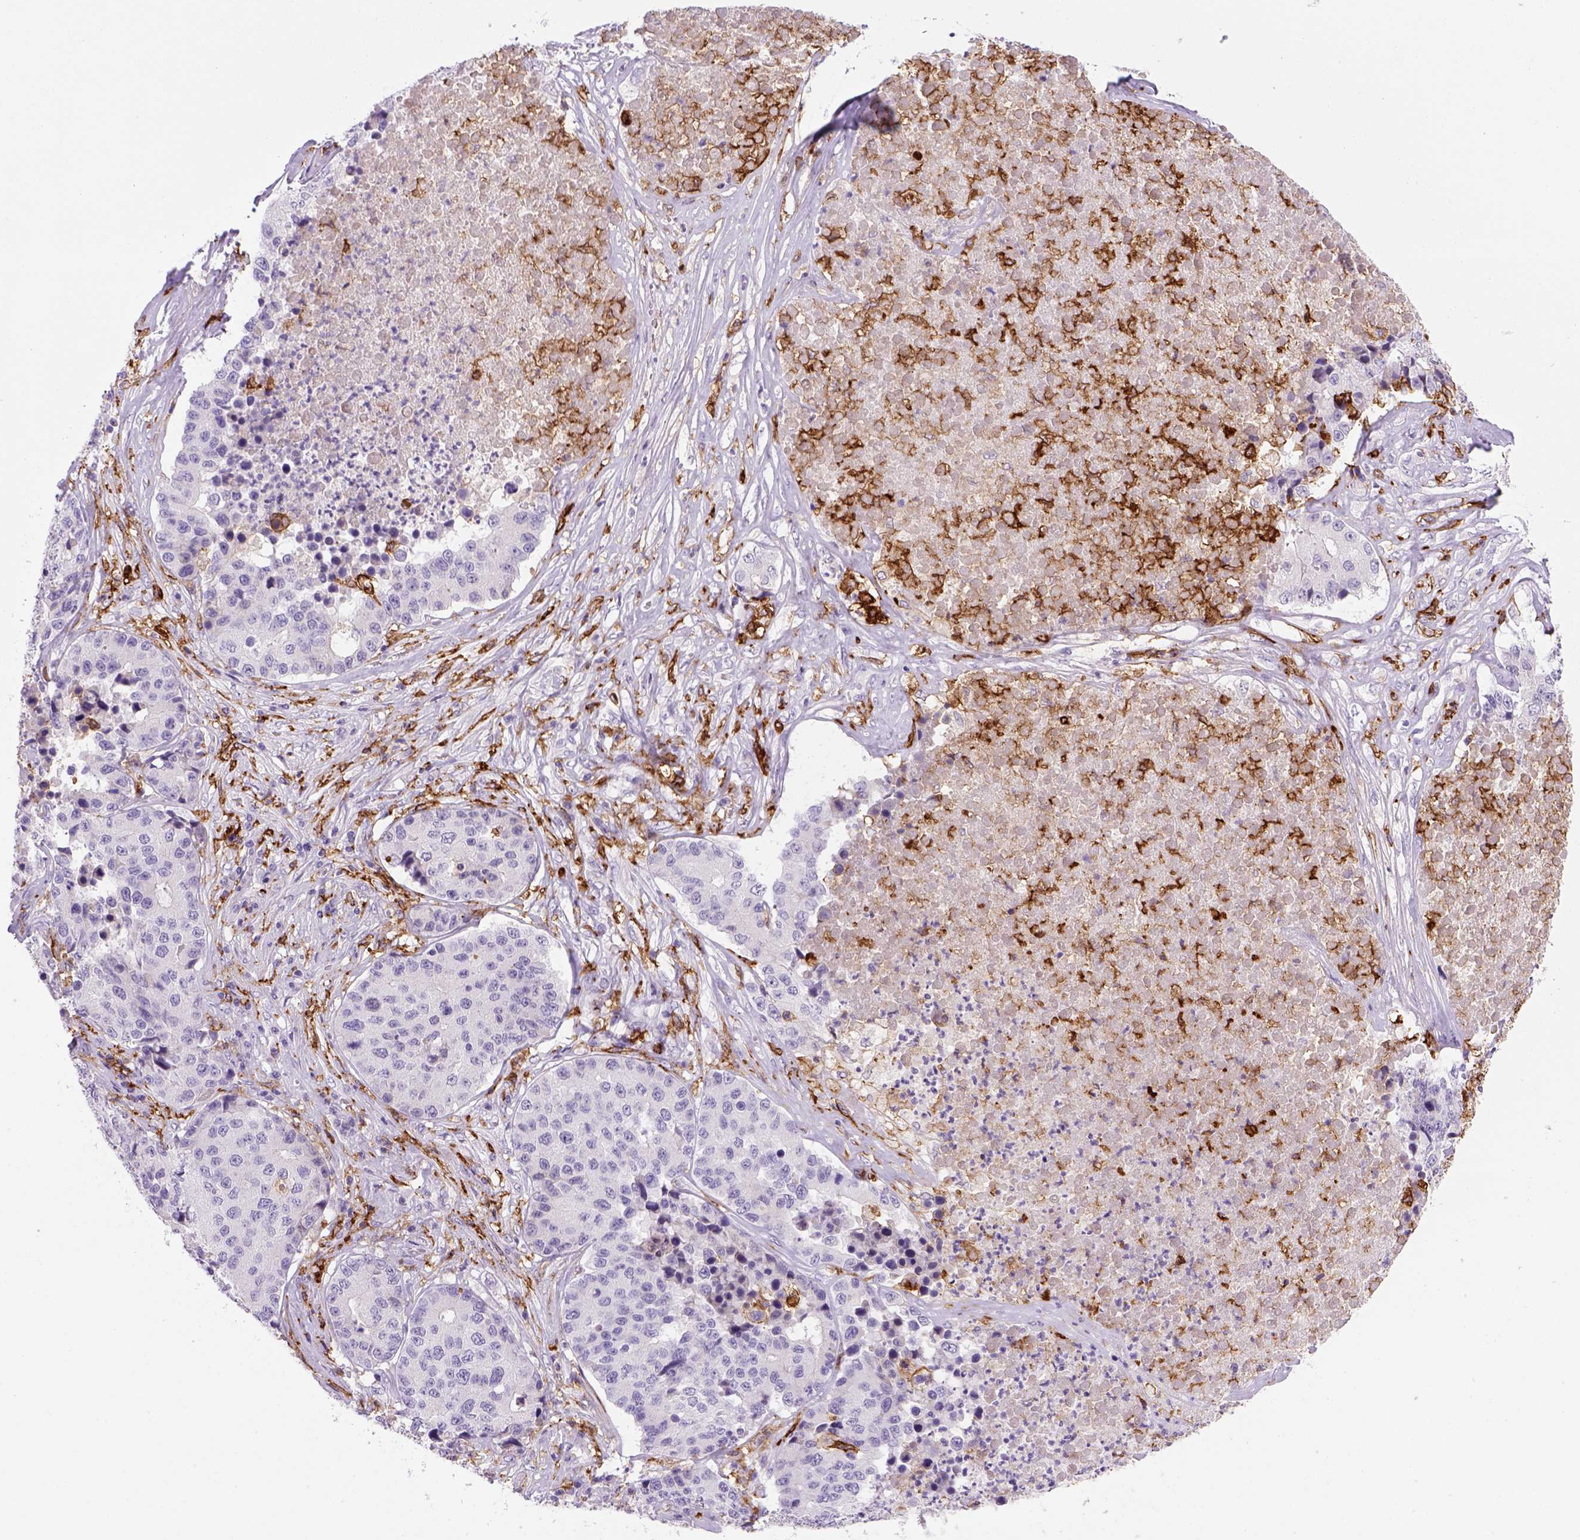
{"staining": {"intensity": "negative", "quantity": "none", "location": "none"}, "tissue": "stomach cancer", "cell_type": "Tumor cells", "image_type": "cancer", "snomed": [{"axis": "morphology", "description": "Adenocarcinoma, NOS"}, {"axis": "topography", "description": "Stomach"}], "caption": "The photomicrograph exhibits no staining of tumor cells in adenocarcinoma (stomach).", "gene": "CD14", "patient": {"sex": "male", "age": 71}}